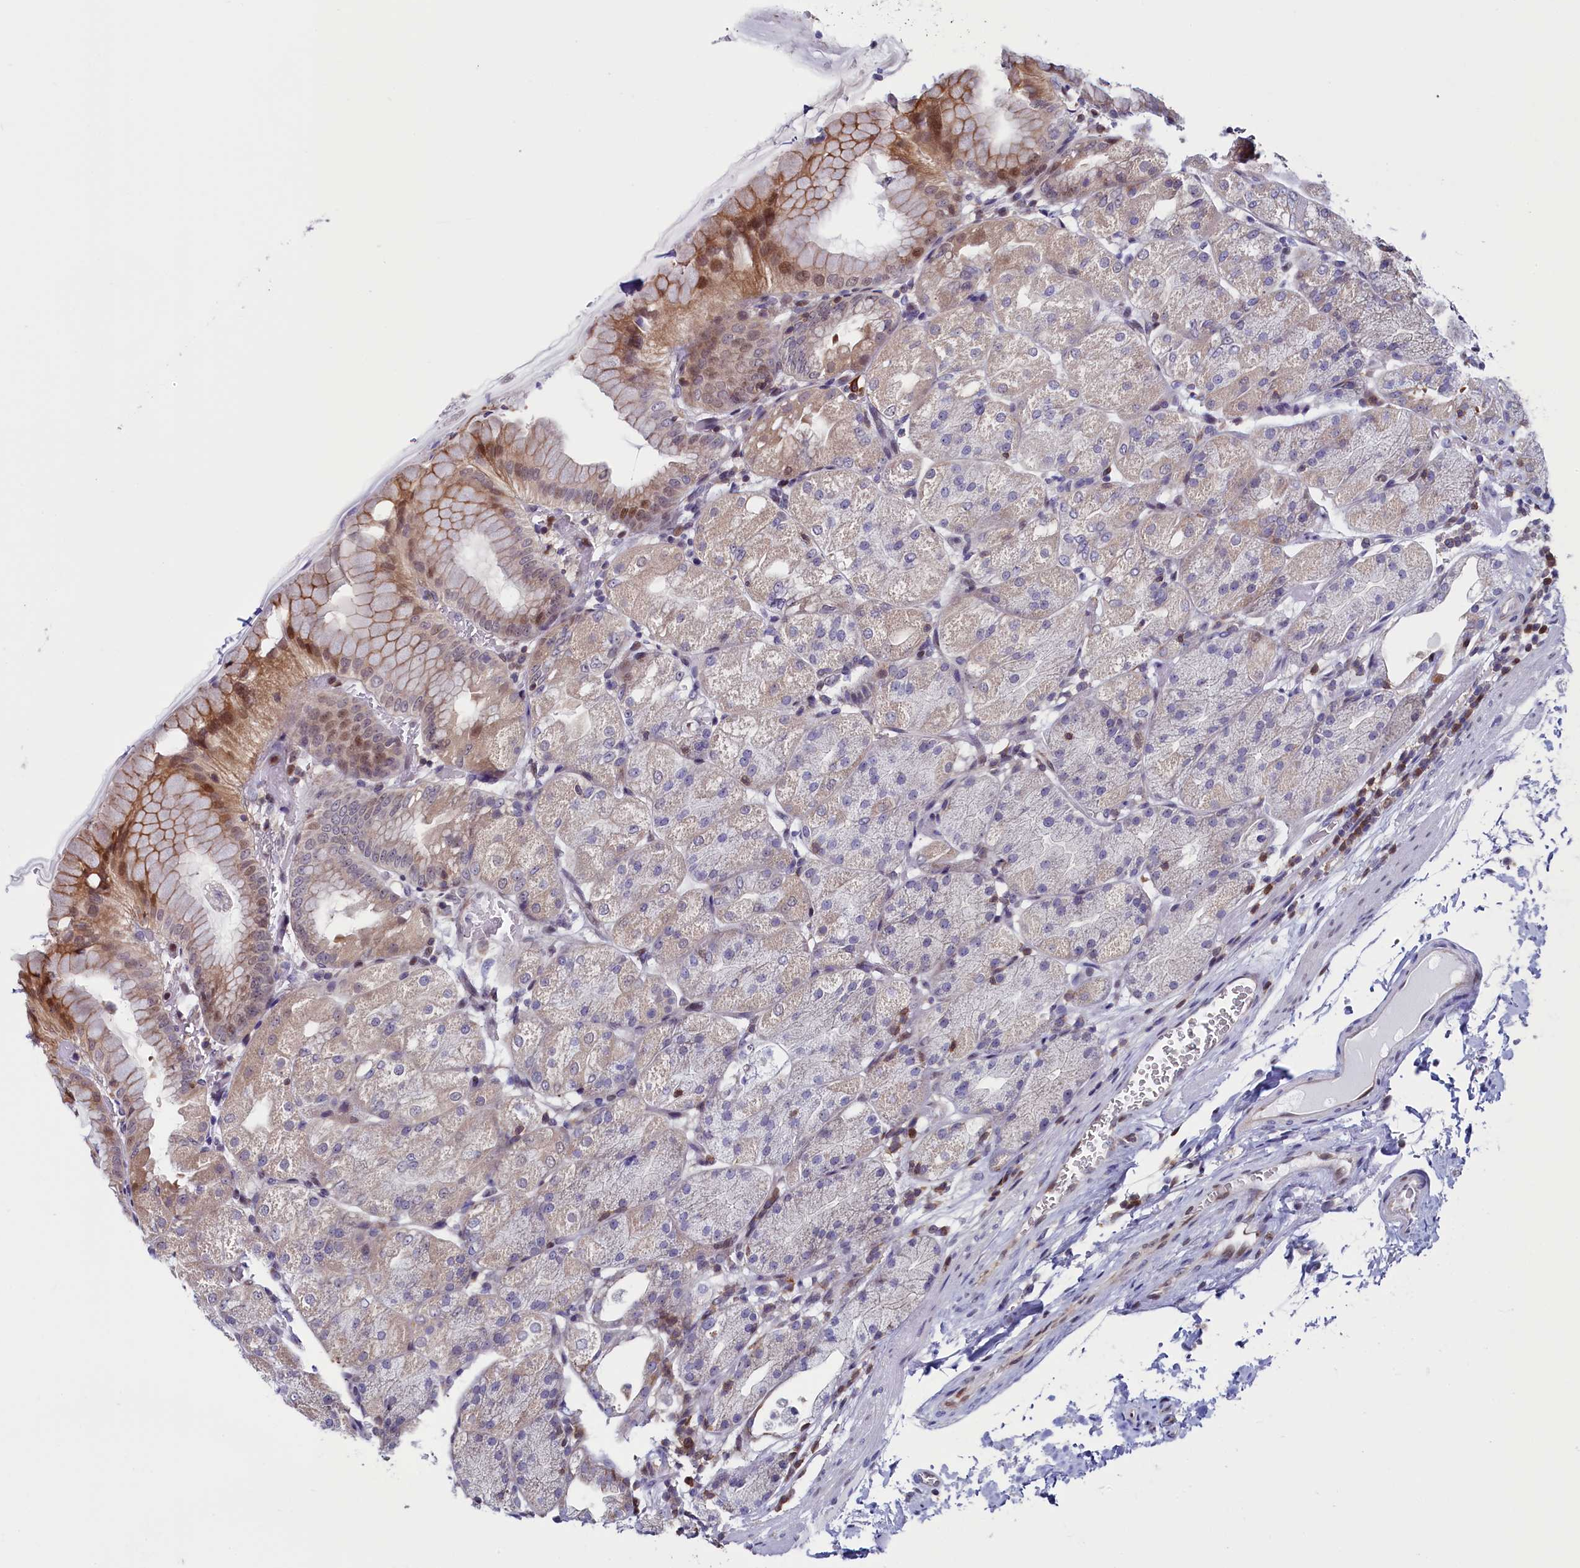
{"staining": {"intensity": "moderate", "quantity": "25%-75%", "location": "cytoplasmic/membranous,nuclear"}, "tissue": "stomach", "cell_type": "Glandular cells", "image_type": "normal", "snomed": [{"axis": "morphology", "description": "Normal tissue, NOS"}, {"axis": "topography", "description": "Stomach, upper"}, {"axis": "topography", "description": "Stomach, lower"}], "caption": "Protein expression analysis of unremarkable stomach shows moderate cytoplasmic/membranous,nuclear staining in about 25%-75% of glandular cells.", "gene": "CIAPIN1", "patient": {"sex": "male", "age": 62}}